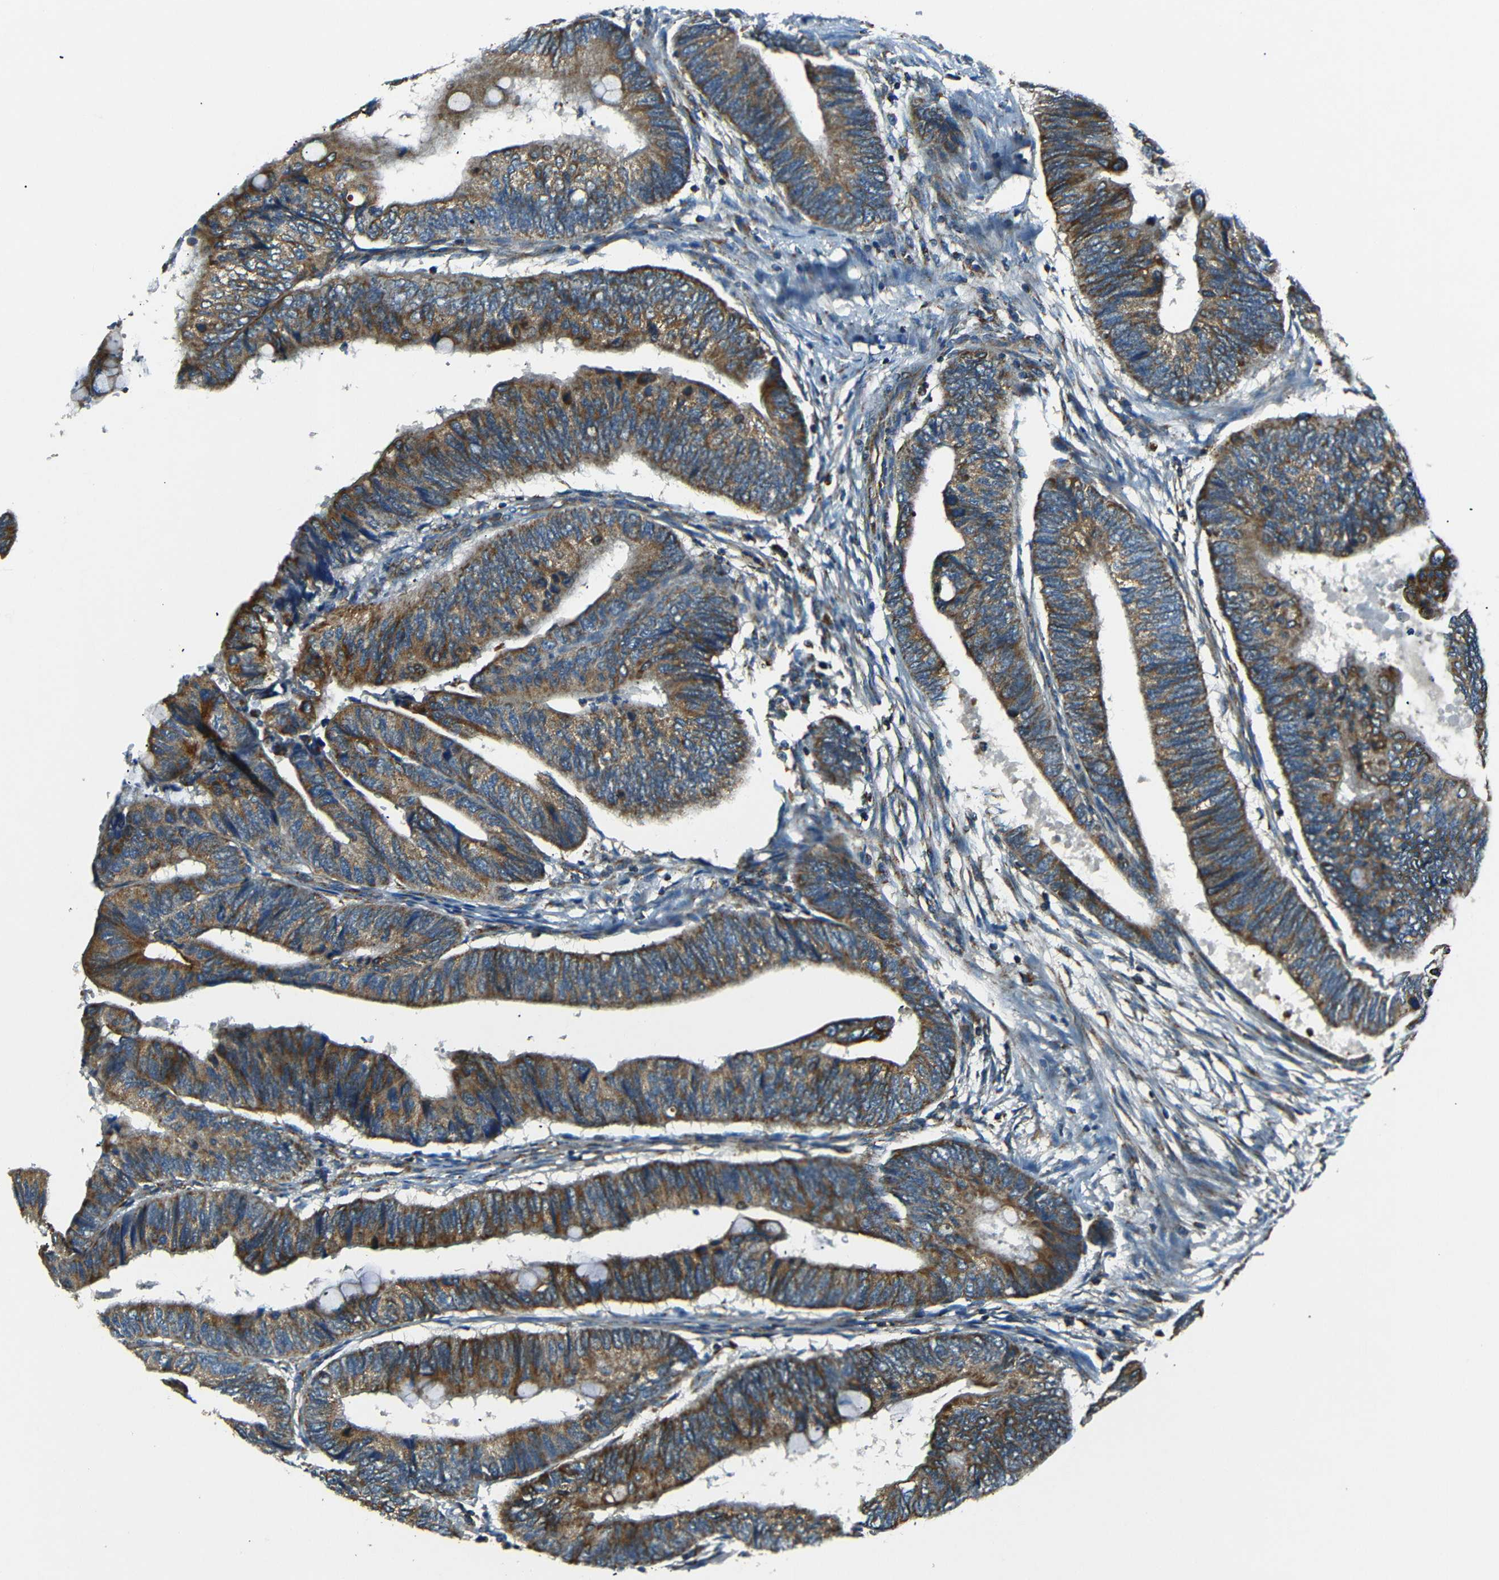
{"staining": {"intensity": "moderate", "quantity": ">75%", "location": "cytoplasmic/membranous"}, "tissue": "colorectal cancer", "cell_type": "Tumor cells", "image_type": "cancer", "snomed": [{"axis": "morphology", "description": "Normal tissue, NOS"}, {"axis": "morphology", "description": "Adenocarcinoma, NOS"}, {"axis": "topography", "description": "Rectum"}, {"axis": "topography", "description": "Peripheral nerve tissue"}], "caption": "Colorectal adenocarcinoma stained with DAB (3,3'-diaminobenzidine) immunohistochemistry (IHC) displays medium levels of moderate cytoplasmic/membranous staining in about >75% of tumor cells.", "gene": "NETO2", "patient": {"sex": "male", "age": 92}}